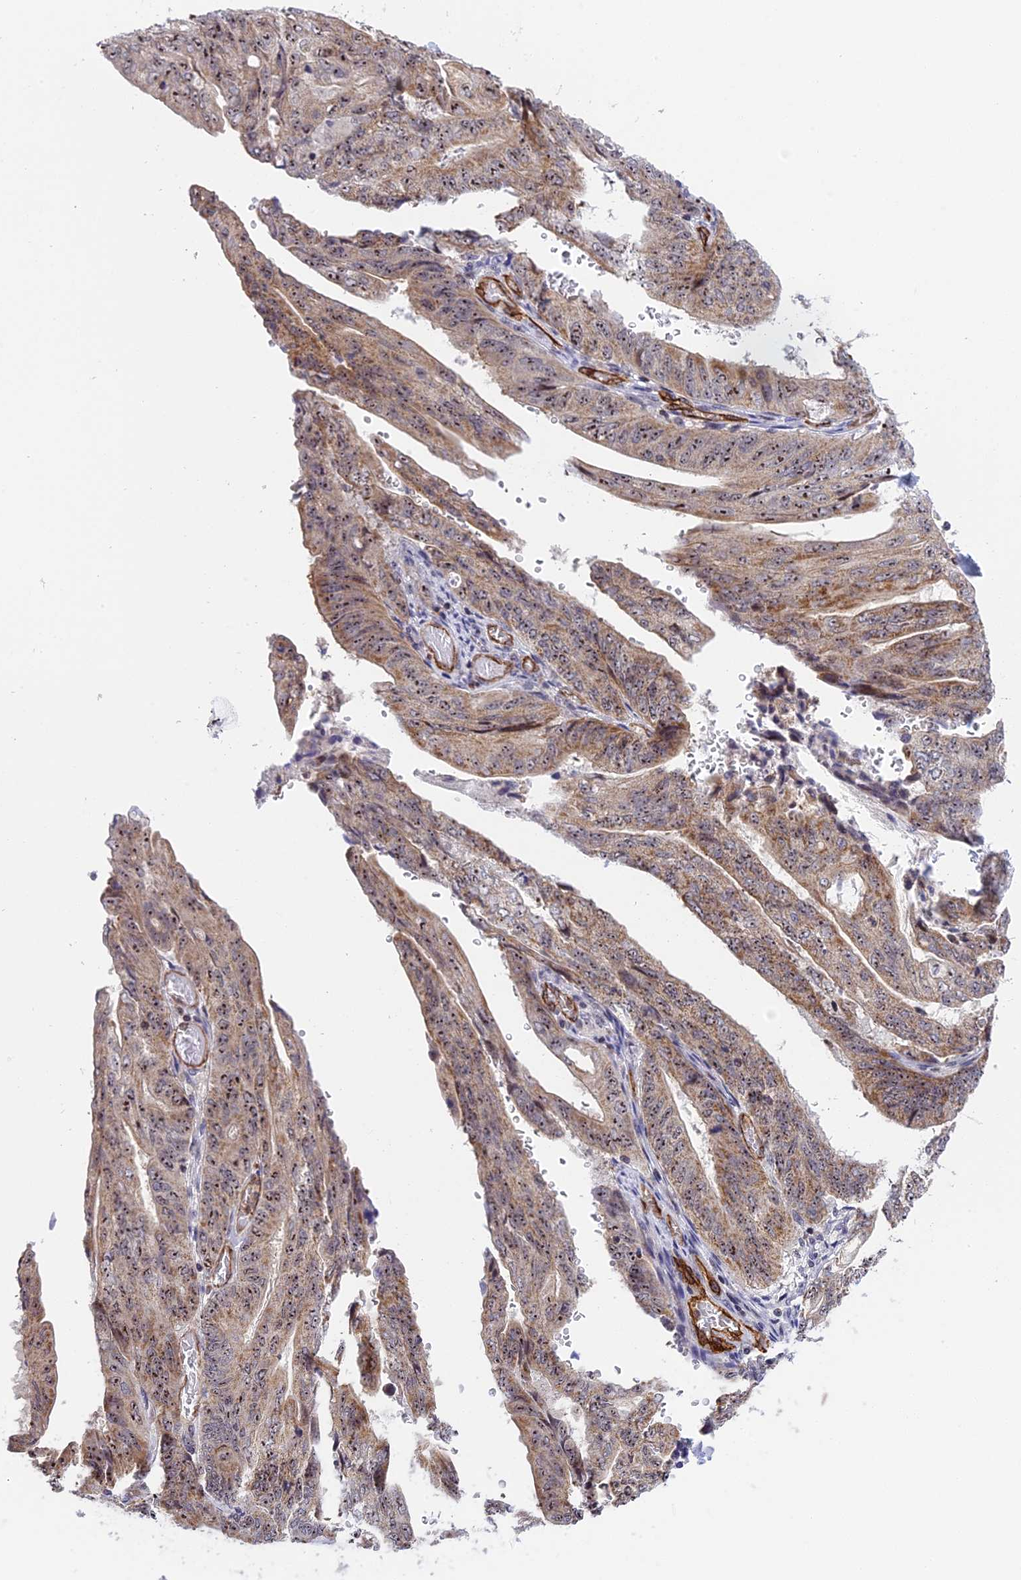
{"staining": {"intensity": "moderate", "quantity": ">75%", "location": "cytoplasmic/membranous,nuclear"}, "tissue": "stomach cancer", "cell_type": "Tumor cells", "image_type": "cancer", "snomed": [{"axis": "morphology", "description": "Adenocarcinoma, NOS"}, {"axis": "topography", "description": "Stomach"}], "caption": "A photomicrograph of stomach cancer stained for a protein shows moderate cytoplasmic/membranous and nuclear brown staining in tumor cells. (Brightfield microscopy of DAB IHC at high magnification).", "gene": "MPND", "patient": {"sex": "female", "age": 73}}